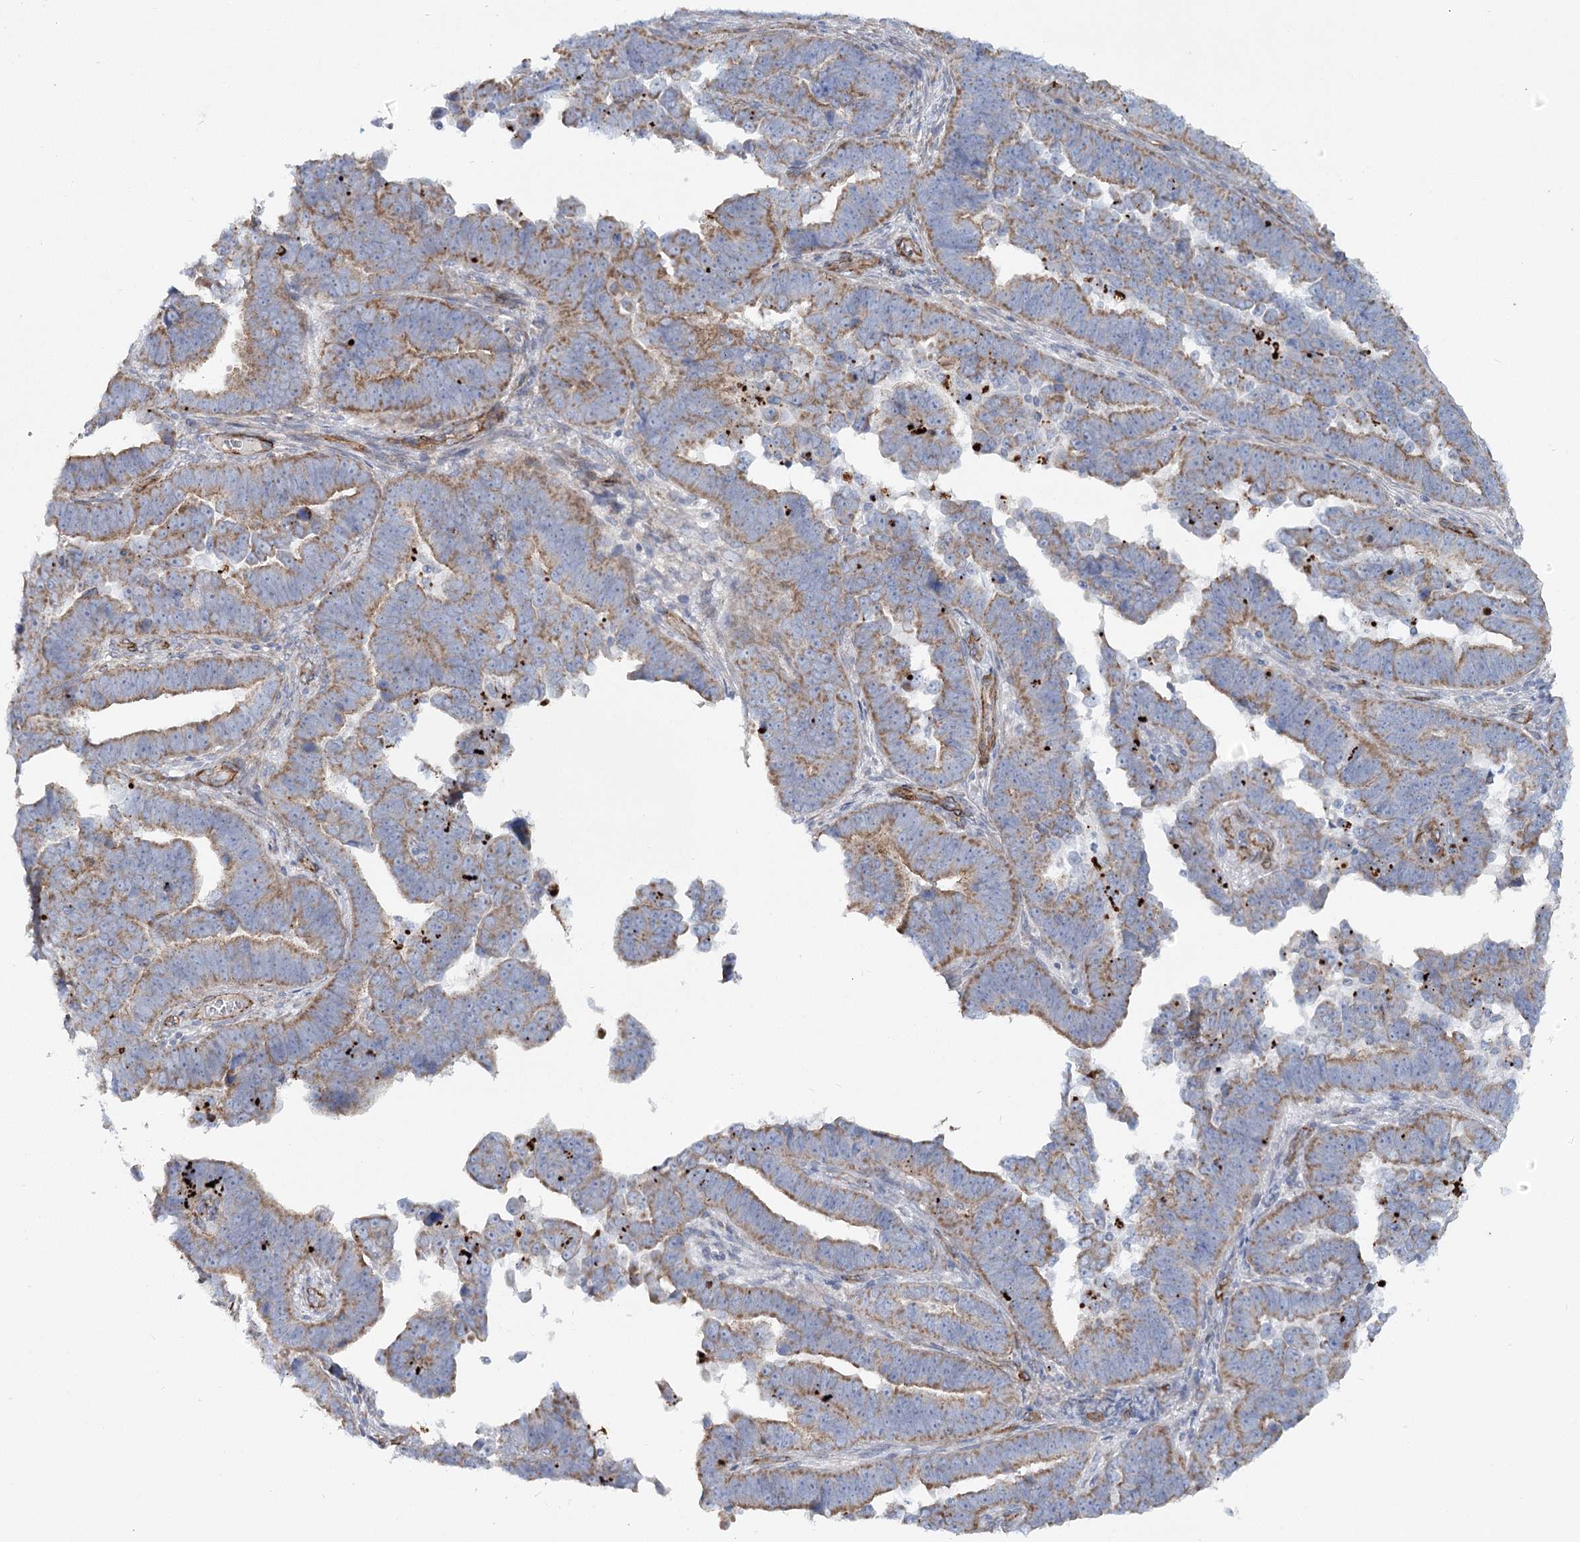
{"staining": {"intensity": "moderate", "quantity": ">75%", "location": "cytoplasmic/membranous"}, "tissue": "endometrial cancer", "cell_type": "Tumor cells", "image_type": "cancer", "snomed": [{"axis": "morphology", "description": "Adenocarcinoma, NOS"}, {"axis": "topography", "description": "Endometrium"}], "caption": "High-magnification brightfield microscopy of endometrial adenocarcinoma stained with DAB (3,3'-diaminobenzidine) (brown) and counterstained with hematoxylin (blue). tumor cells exhibit moderate cytoplasmic/membranous positivity is seen in approximately>75% of cells.", "gene": "TMEM164", "patient": {"sex": "female", "age": 75}}